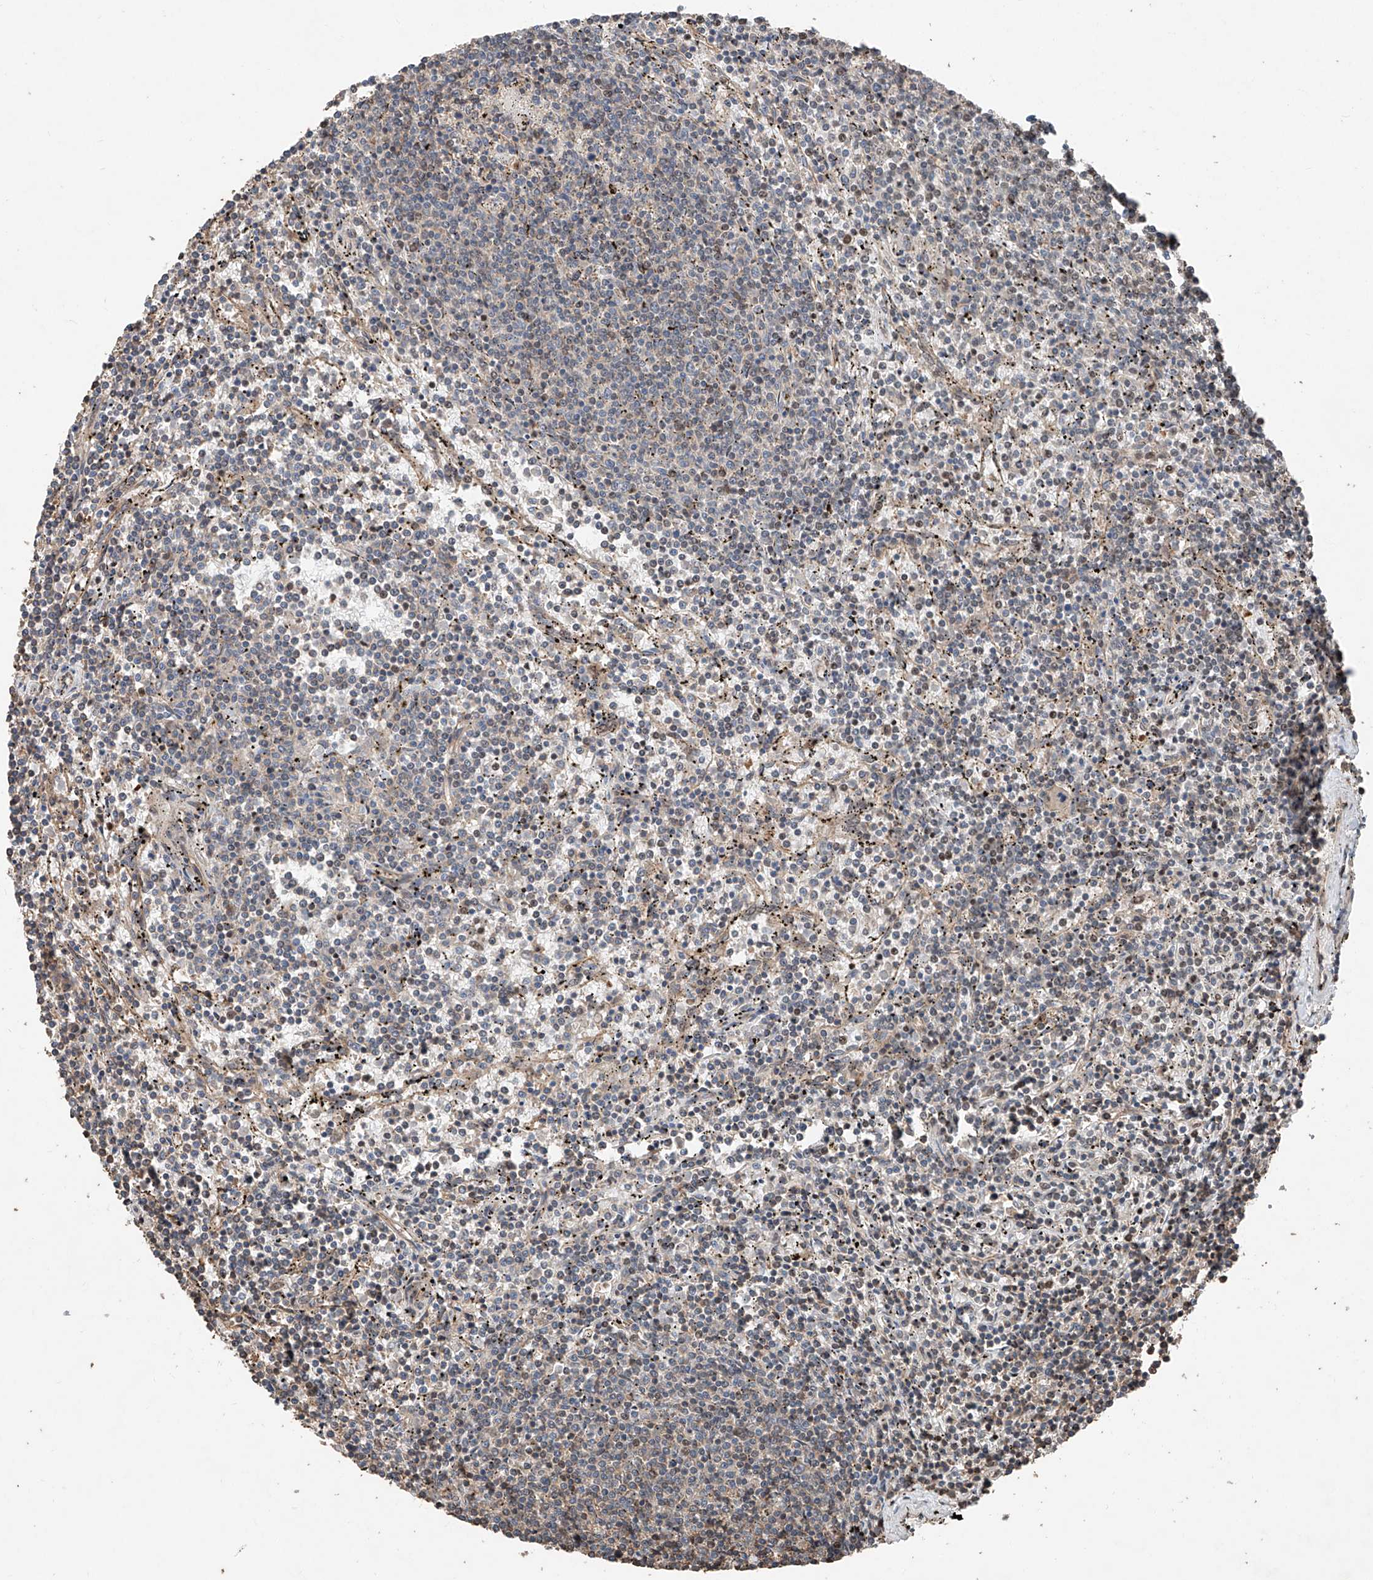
{"staining": {"intensity": "negative", "quantity": "none", "location": "none"}, "tissue": "lymphoma", "cell_type": "Tumor cells", "image_type": "cancer", "snomed": [{"axis": "morphology", "description": "Malignant lymphoma, non-Hodgkin's type, Low grade"}, {"axis": "topography", "description": "Spleen"}], "caption": "An immunohistochemistry photomicrograph of malignant lymphoma, non-Hodgkin's type (low-grade) is shown. There is no staining in tumor cells of malignant lymphoma, non-Hodgkin's type (low-grade).", "gene": "RMND1", "patient": {"sex": "female", "age": 50}}